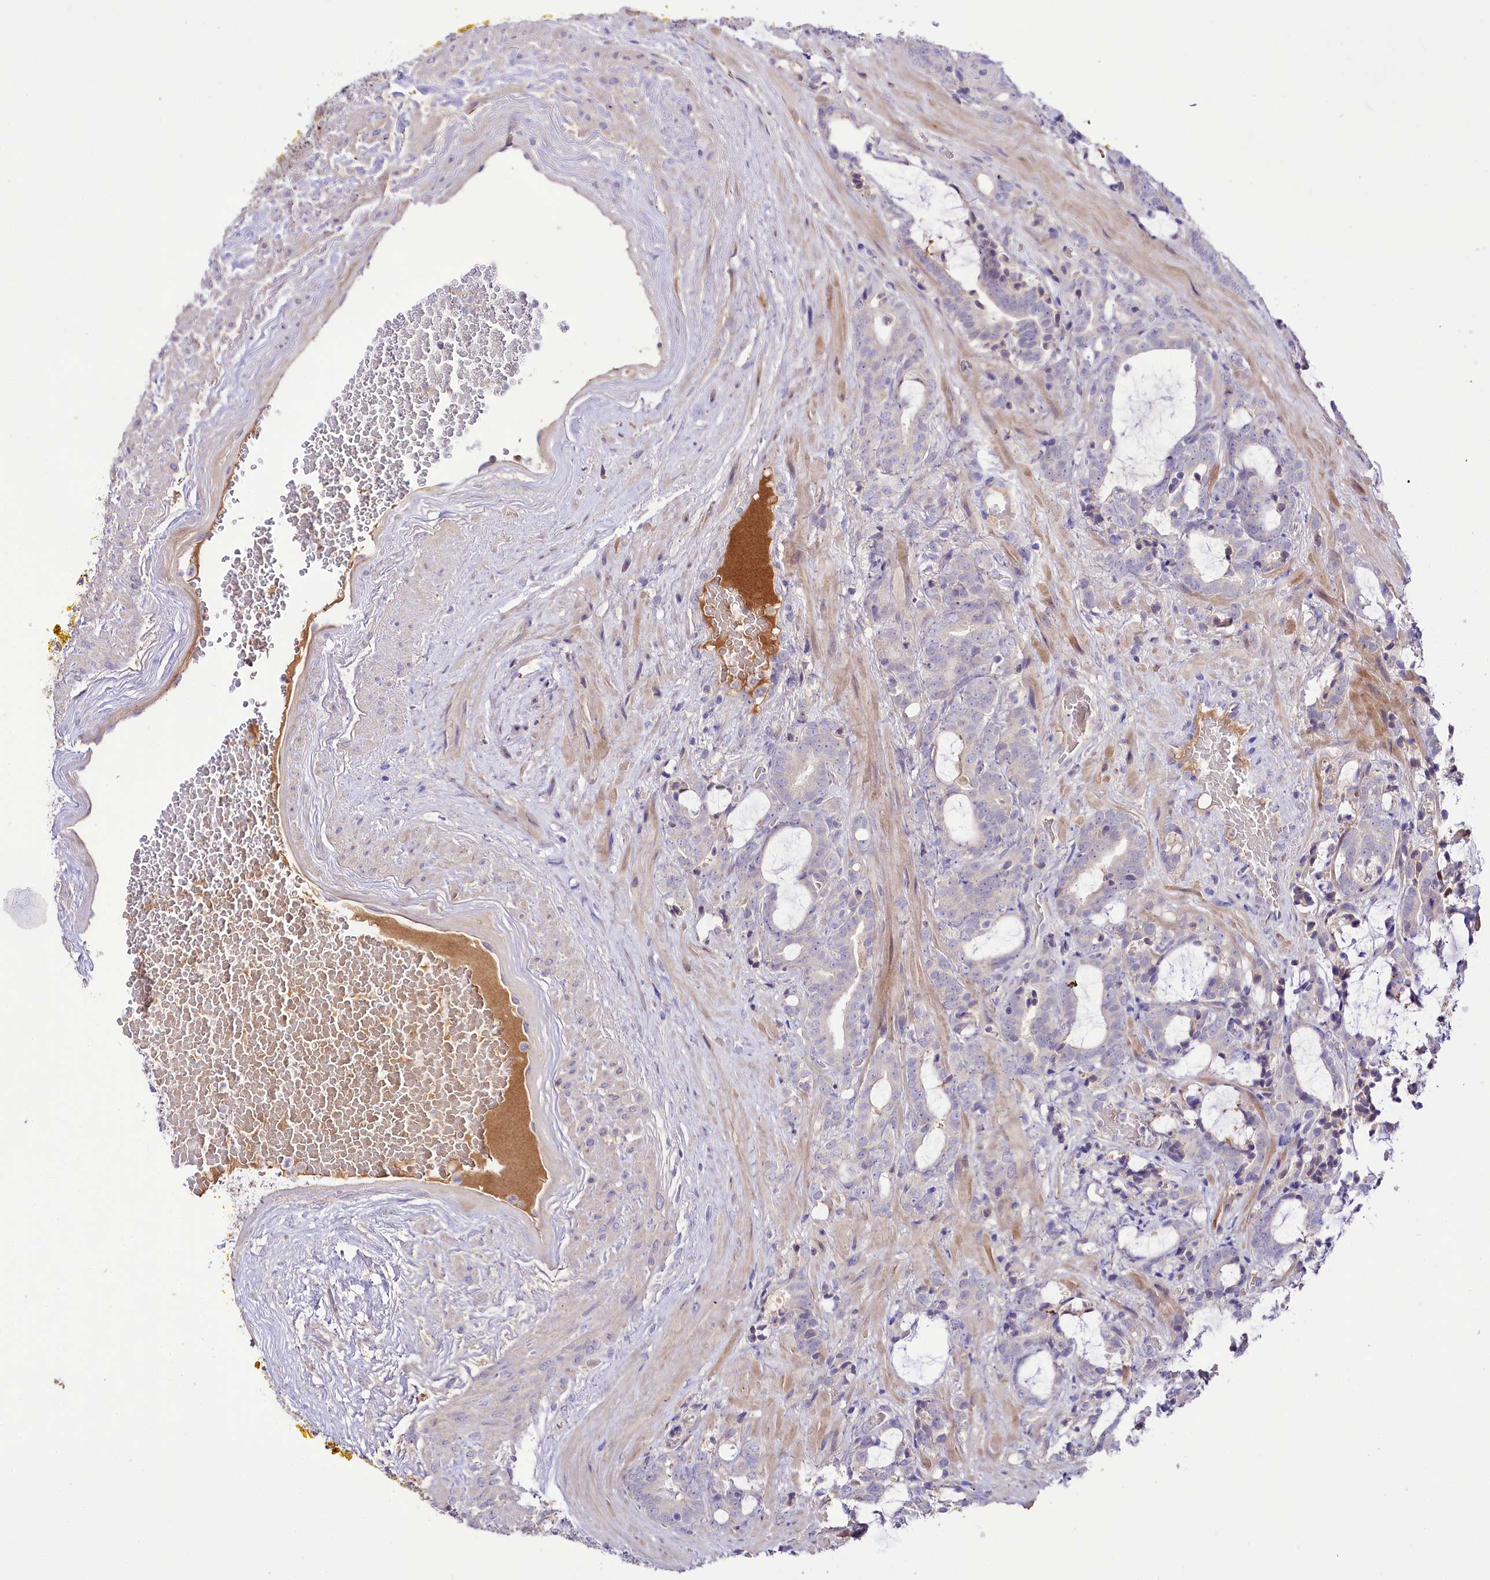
{"staining": {"intensity": "negative", "quantity": "none", "location": "none"}, "tissue": "prostate cancer", "cell_type": "Tumor cells", "image_type": "cancer", "snomed": [{"axis": "morphology", "description": "Adenocarcinoma, High grade"}, {"axis": "topography", "description": "Prostate and seminal vesicle, NOS"}], "caption": "The IHC micrograph has no significant expression in tumor cells of prostate cancer tissue.", "gene": "PPP1R32", "patient": {"sex": "male", "age": 67}}